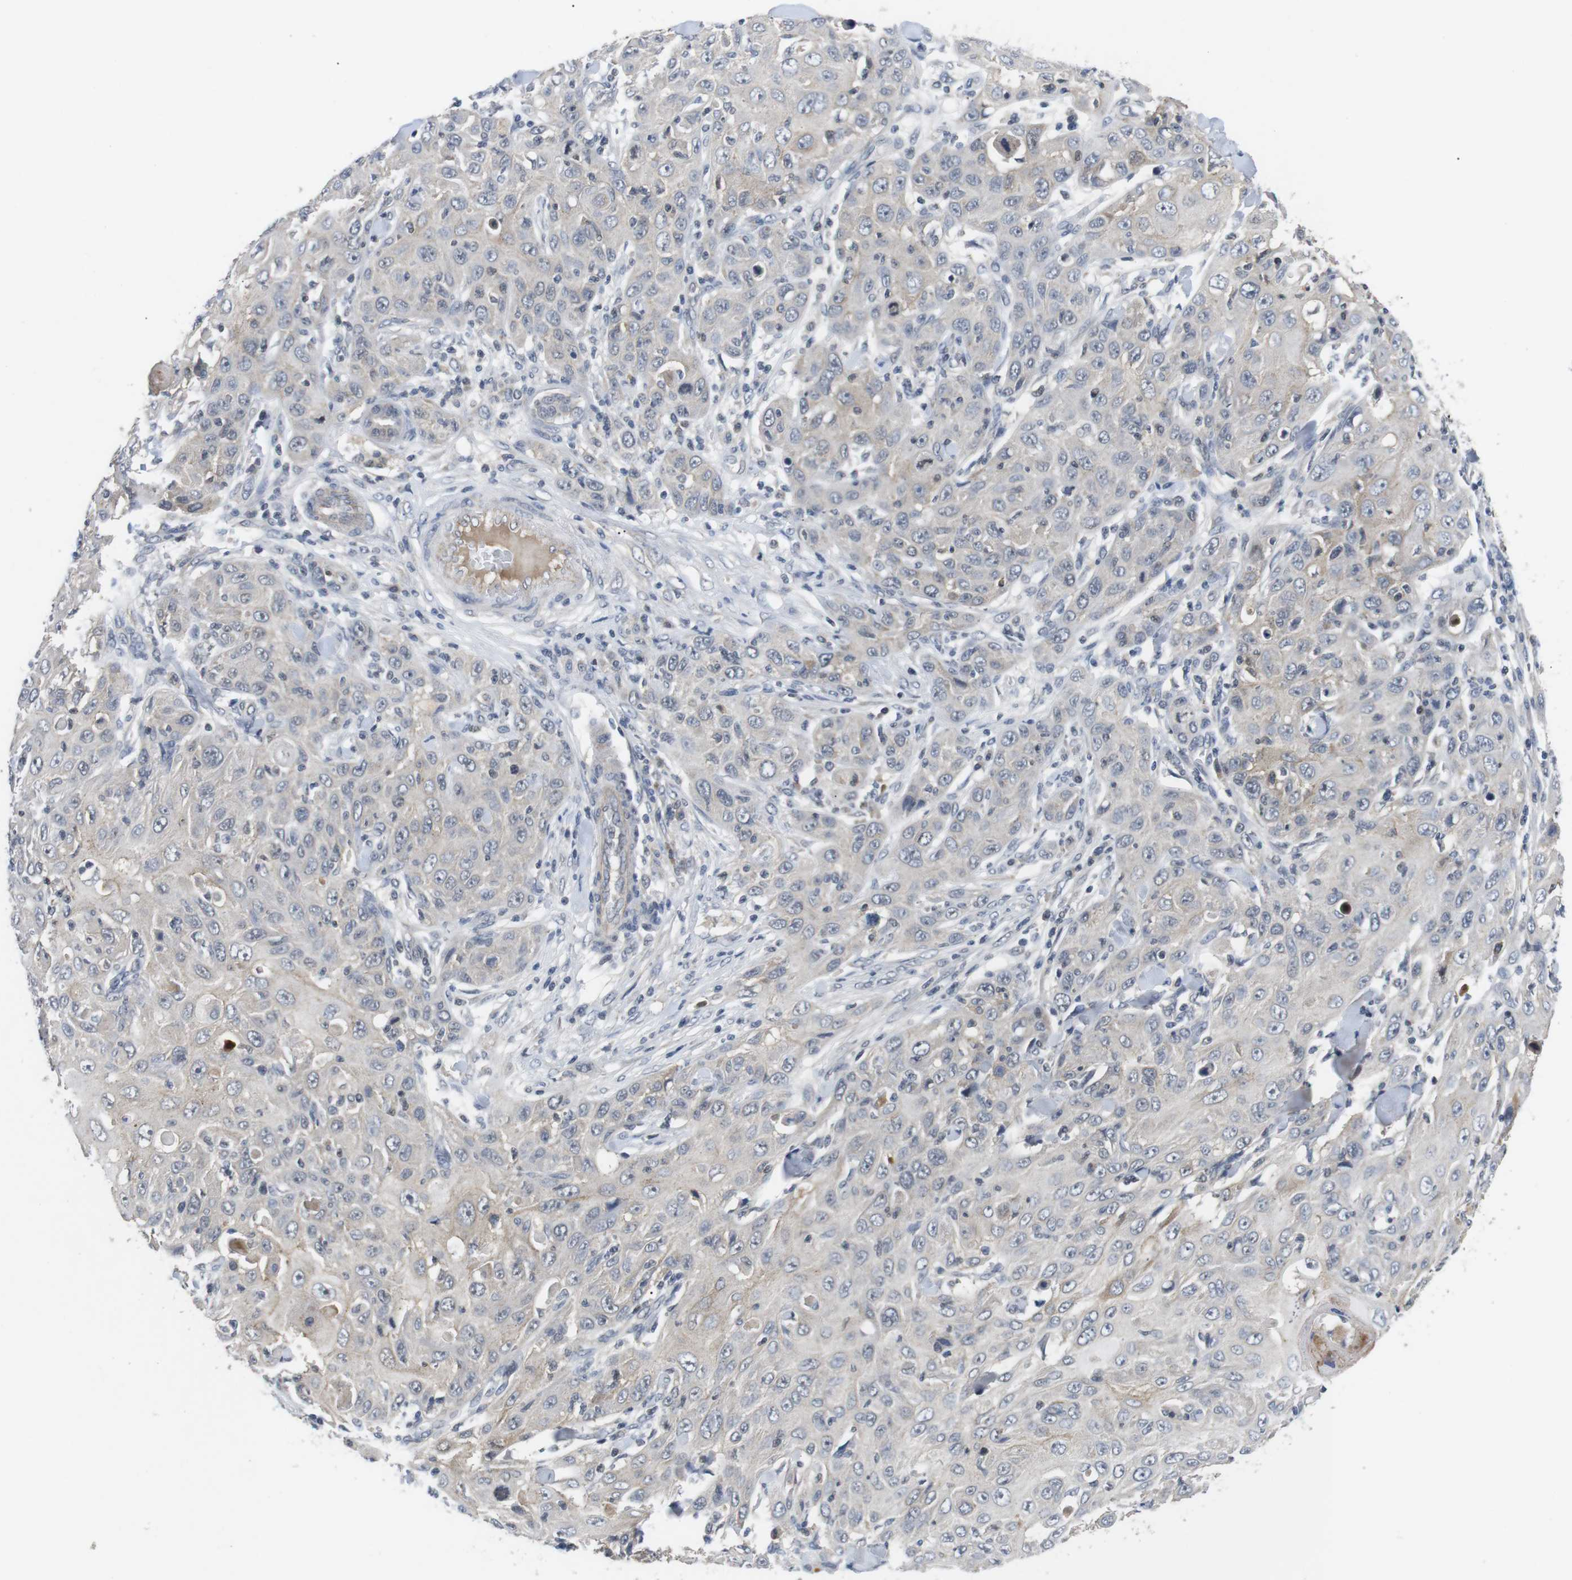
{"staining": {"intensity": "negative", "quantity": "none", "location": "none"}, "tissue": "skin cancer", "cell_type": "Tumor cells", "image_type": "cancer", "snomed": [{"axis": "morphology", "description": "Squamous cell carcinoma, NOS"}, {"axis": "topography", "description": "Skin"}], "caption": "Tumor cells show no significant positivity in skin cancer (squamous cell carcinoma).", "gene": "NECTIN1", "patient": {"sex": "female", "age": 88}}